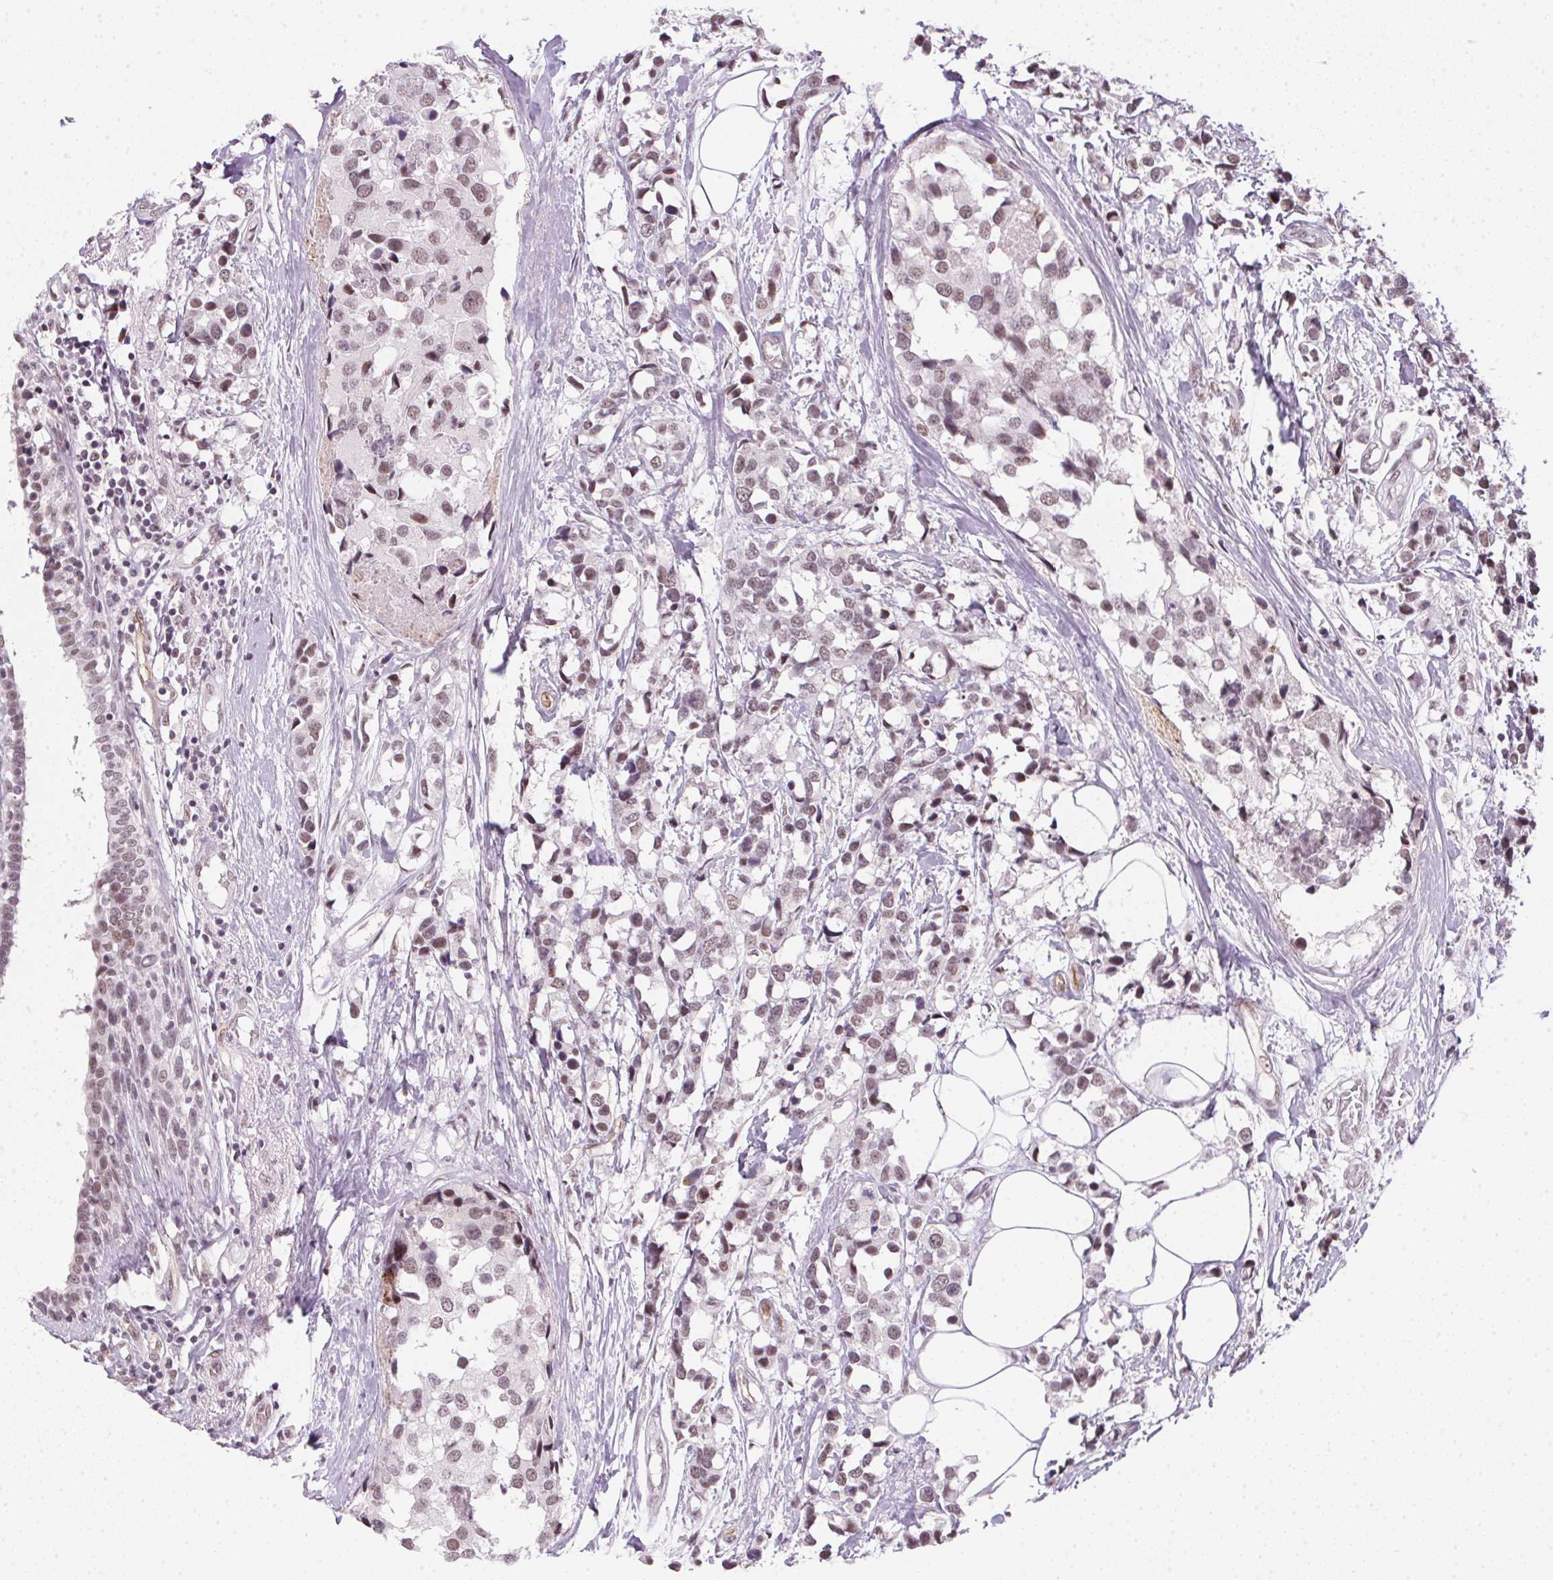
{"staining": {"intensity": "weak", "quantity": ">75%", "location": "nuclear"}, "tissue": "breast cancer", "cell_type": "Tumor cells", "image_type": "cancer", "snomed": [{"axis": "morphology", "description": "Lobular carcinoma"}, {"axis": "topography", "description": "Breast"}], "caption": "An image of human lobular carcinoma (breast) stained for a protein displays weak nuclear brown staining in tumor cells.", "gene": "SRSF7", "patient": {"sex": "female", "age": 59}}